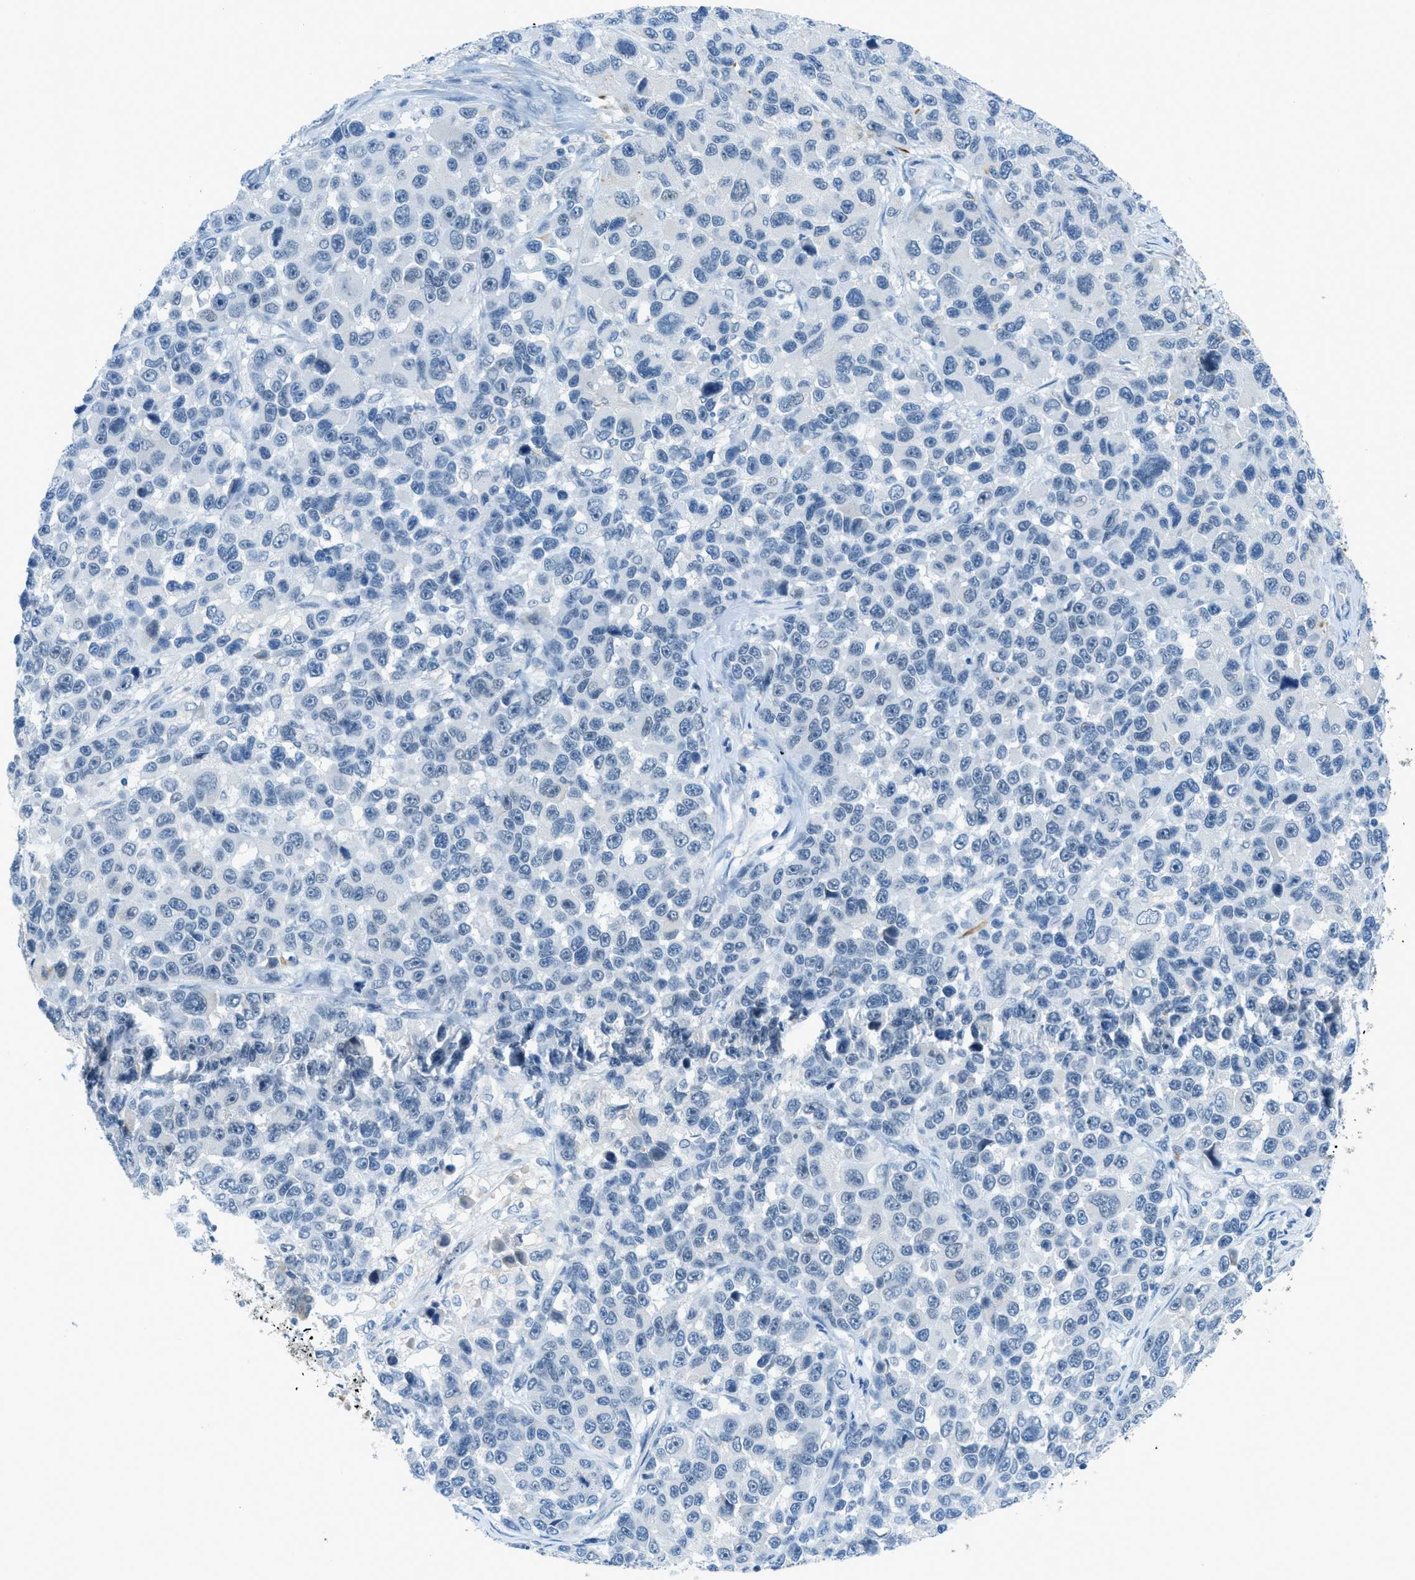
{"staining": {"intensity": "negative", "quantity": "none", "location": "none"}, "tissue": "melanoma", "cell_type": "Tumor cells", "image_type": "cancer", "snomed": [{"axis": "morphology", "description": "Malignant melanoma, NOS"}, {"axis": "topography", "description": "Skin"}], "caption": "Tumor cells show no significant protein positivity in malignant melanoma.", "gene": "KLHL8", "patient": {"sex": "male", "age": 53}}